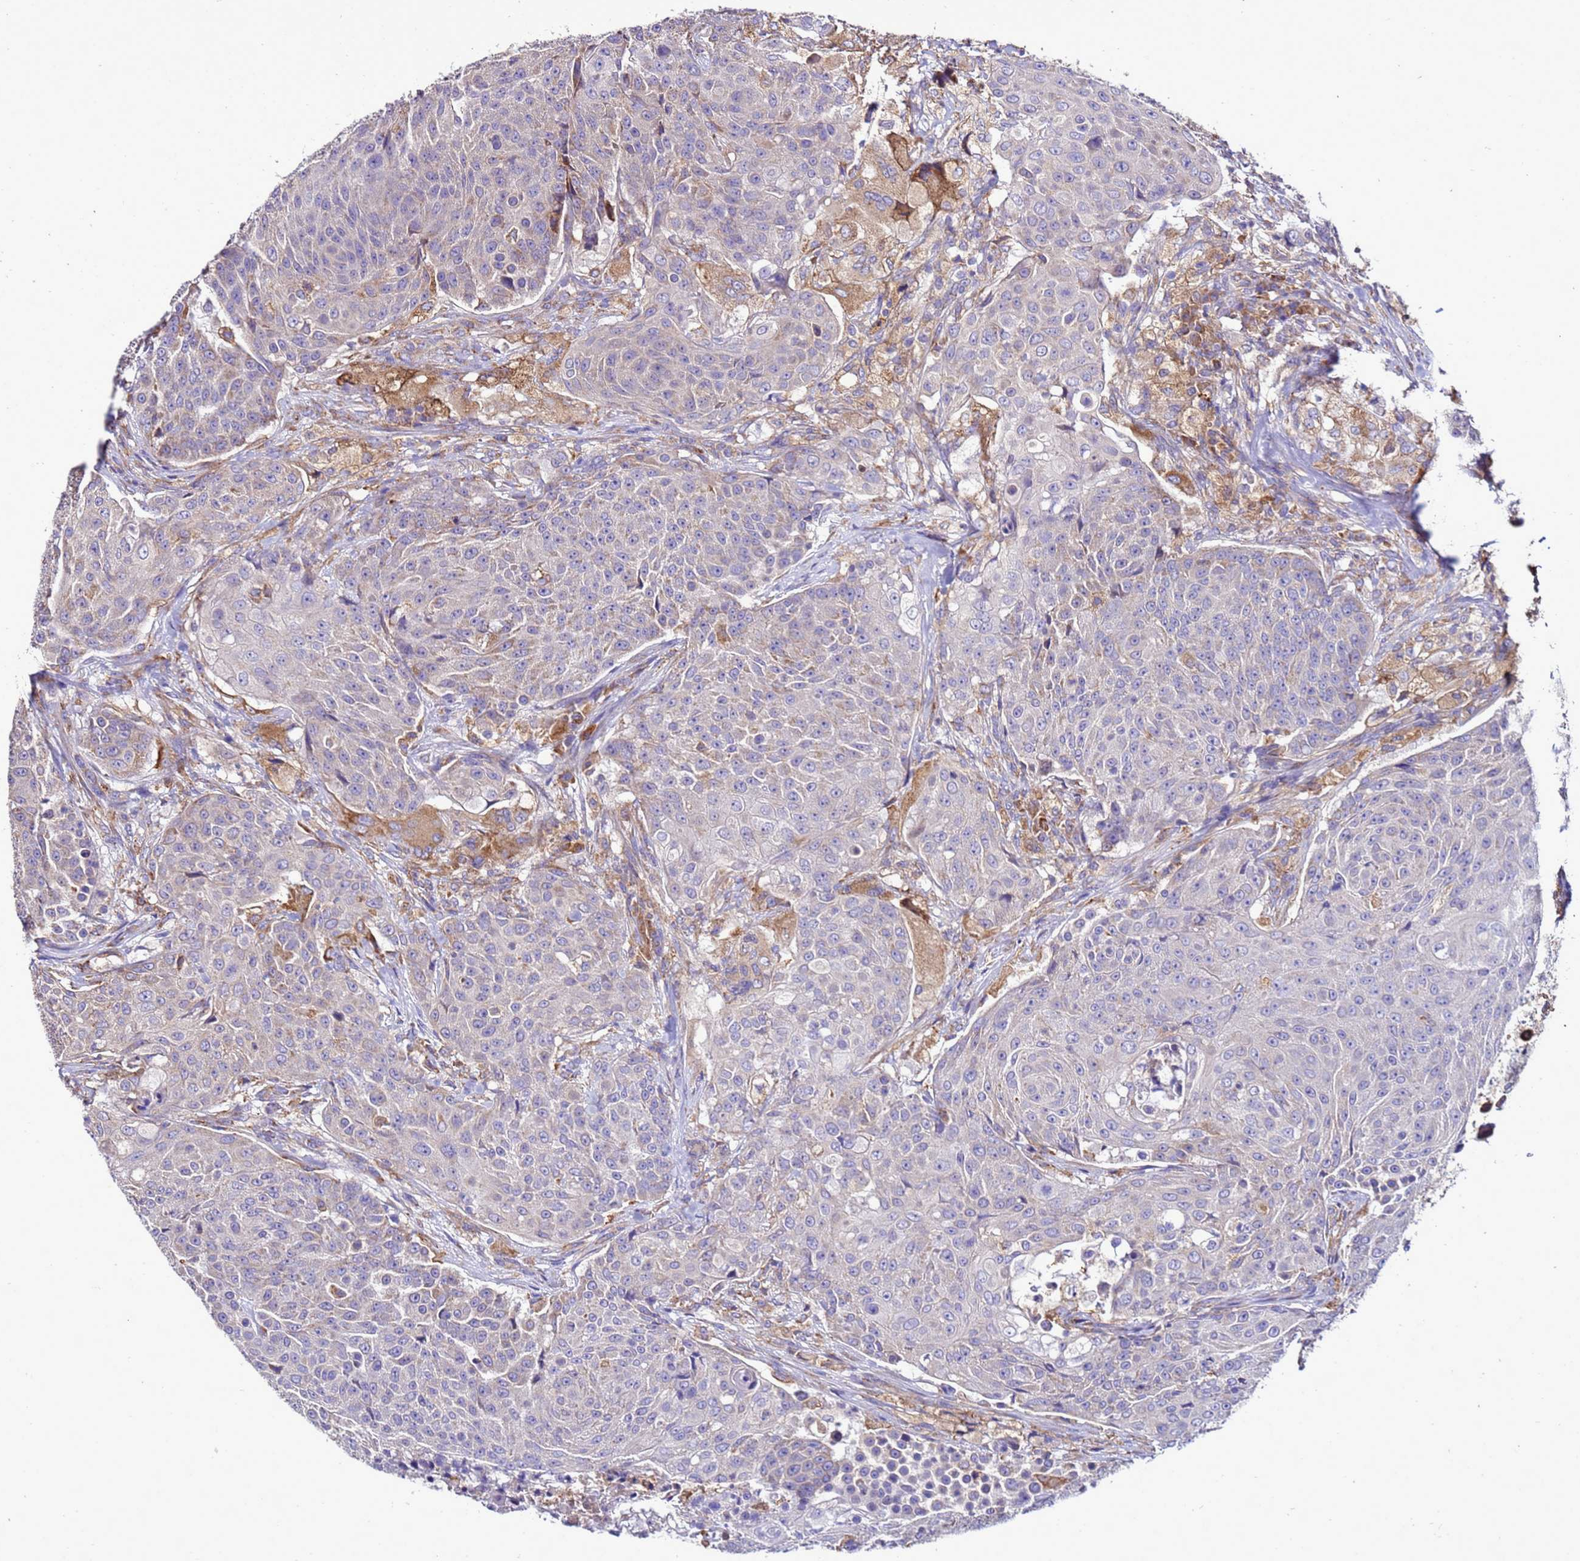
{"staining": {"intensity": "negative", "quantity": "none", "location": "none"}, "tissue": "urothelial cancer", "cell_type": "Tumor cells", "image_type": "cancer", "snomed": [{"axis": "morphology", "description": "Urothelial carcinoma, High grade"}, {"axis": "topography", "description": "Urinary bladder"}], "caption": "An IHC photomicrograph of high-grade urothelial carcinoma is shown. There is no staining in tumor cells of high-grade urothelial carcinoma. Nuclei are stained in blue.", "gene": "ANTKMT", "patient": {"sex": "female", "age": 63}}